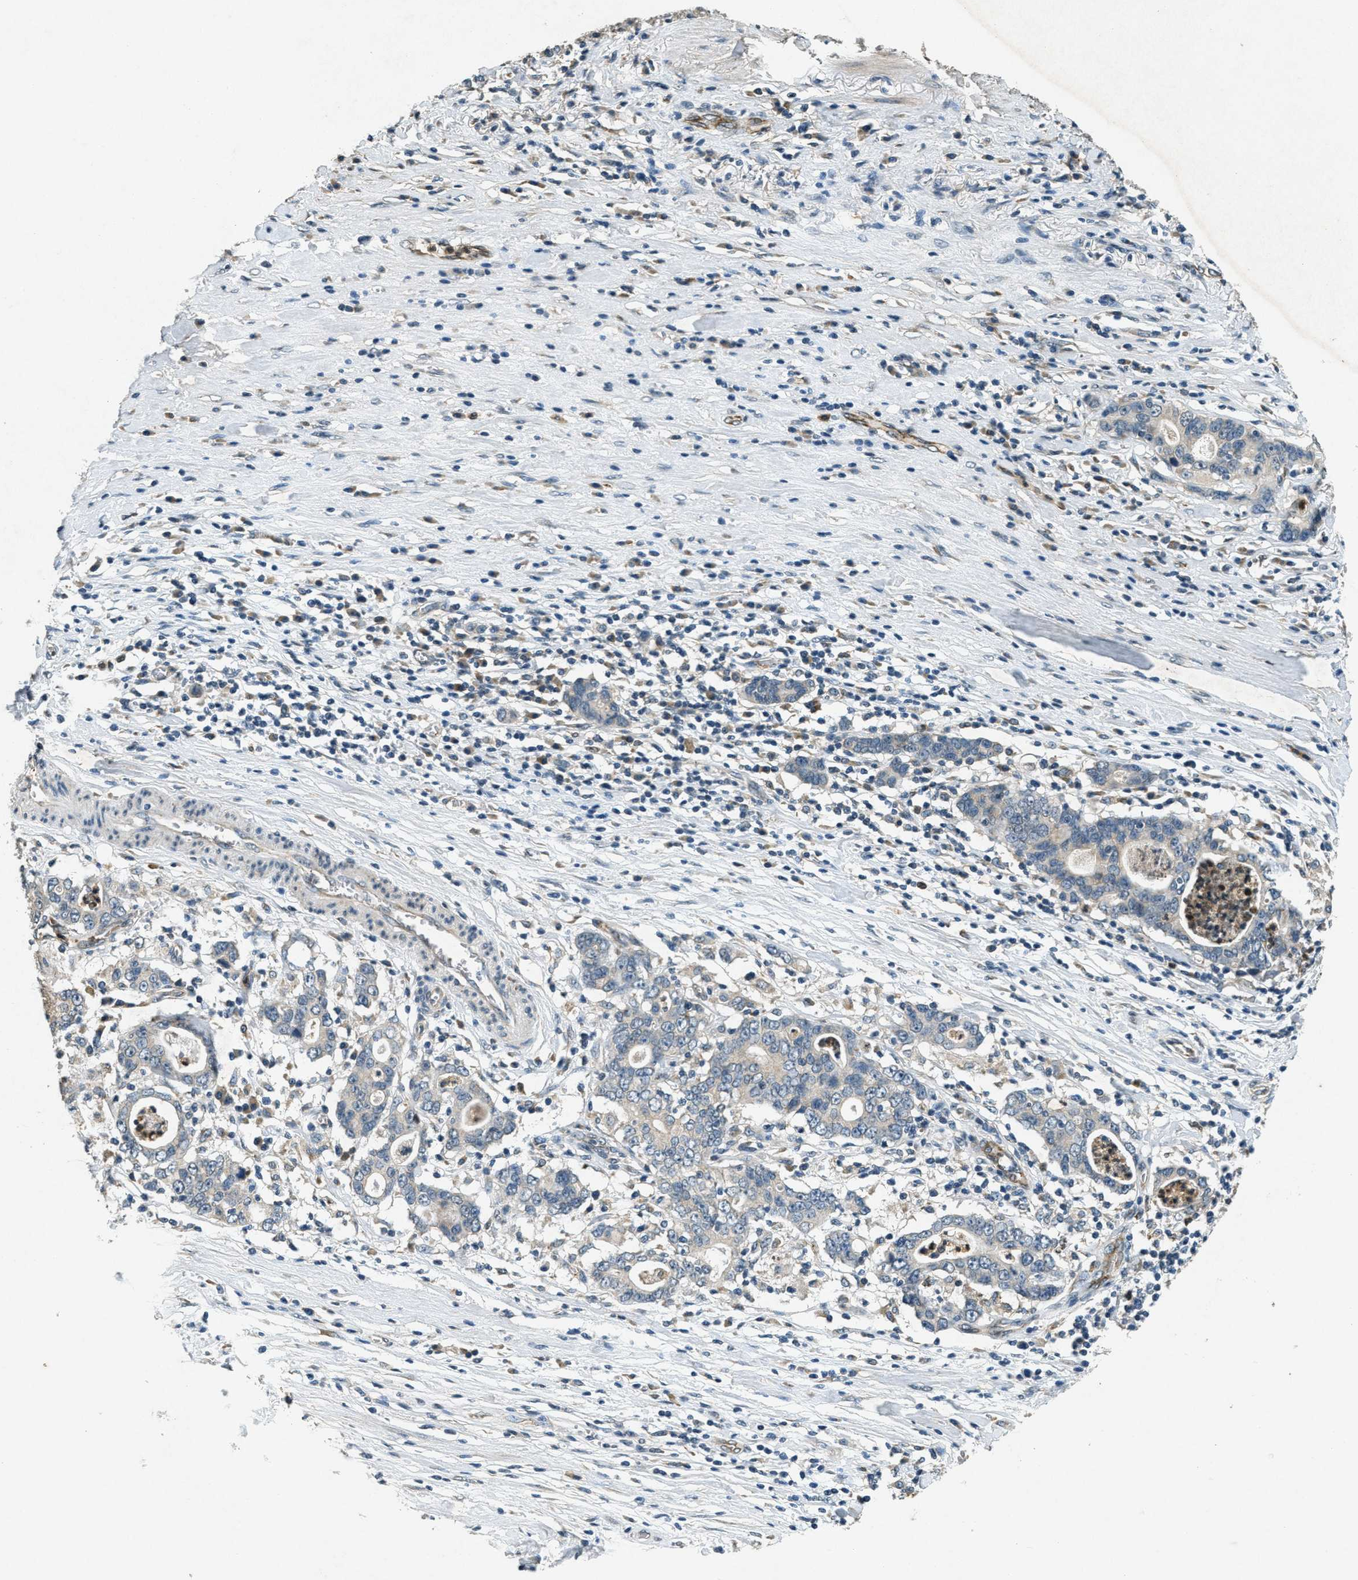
{"staining": {"intensity": "negative", "quantity": "none", "location": "none"}, "tissue": "stomach cancer", "cell_type": "Tumor cells", "image_type": "cancer", "snomed": [{"axis": "morphology", "description": "Adenocarcinoma, NOS"}, {"axis": "topography", "description": "Stomach, lower"}], "caption": "A high-resolution image shows IHC staining of stomach cancer (adenocarcinoma), which displays no significant expression in tumor cells. (DAB (3,3'-diaminobenzidine) immunohistochemistry (IHC) visualized using brightfield microscopy, high magnification).", "gene": "RAB3D", "patient": {"sex": "female", "age": 72}}